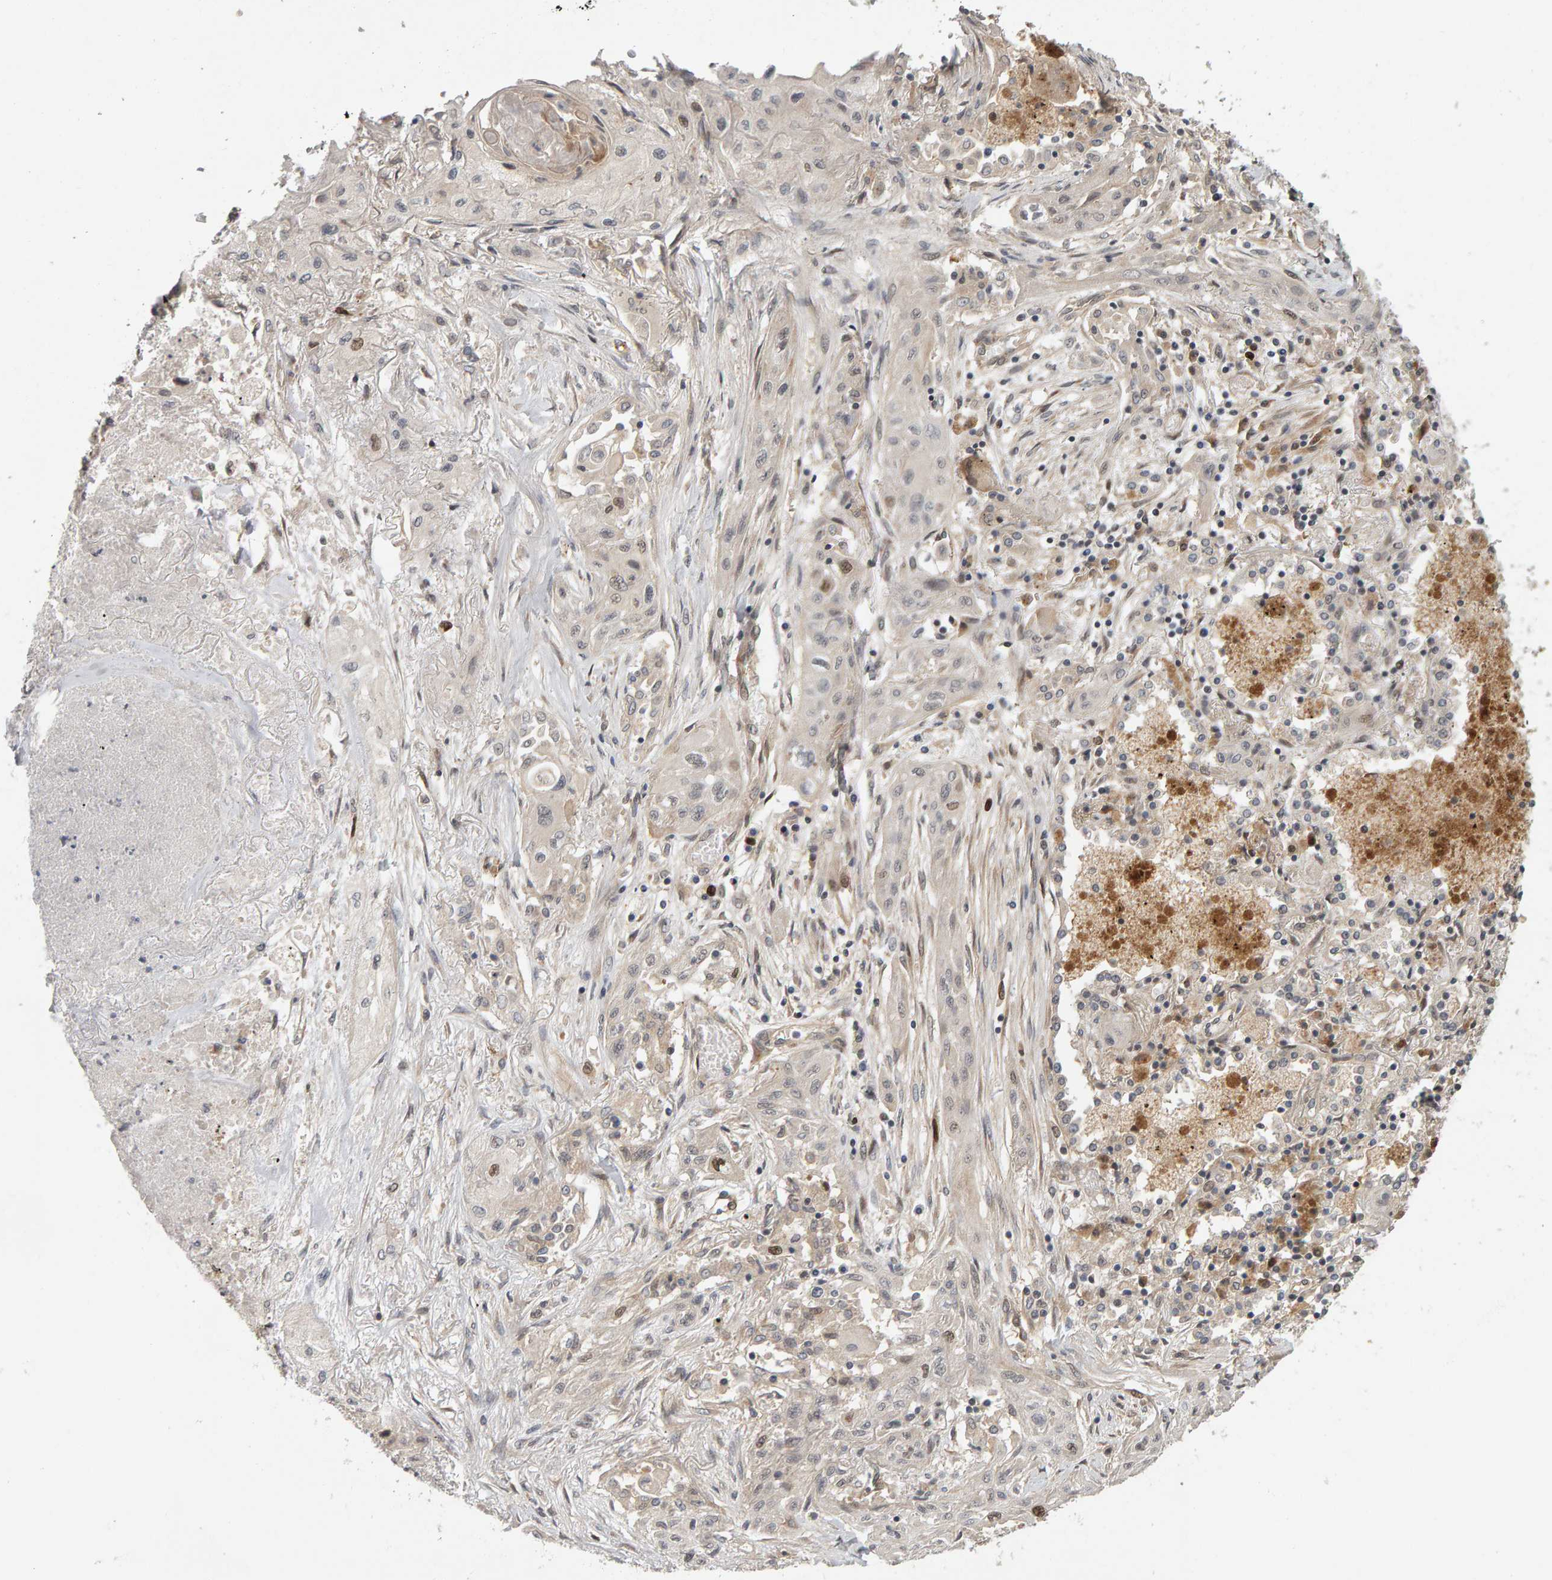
{"staining": {"intensity": "weak", "quantity": "<25%", "location": "cytoplasmic/membranous,nuclear"}, "tissue": "lung cancer", "cell_type": "Tumor cells", "image_type": "cancer", "snomed": [{"axis": "morphology", "description": "Squamous cell carcinoma, NOS"}, {"axis": "topography", "description": "Lung"}], "caption": "This is an immunohistochemistry image of lung cancer. There is no expression in tumor cells.", "gene": "CDCA5", "patient": {"sex": "female", "age": 47}}